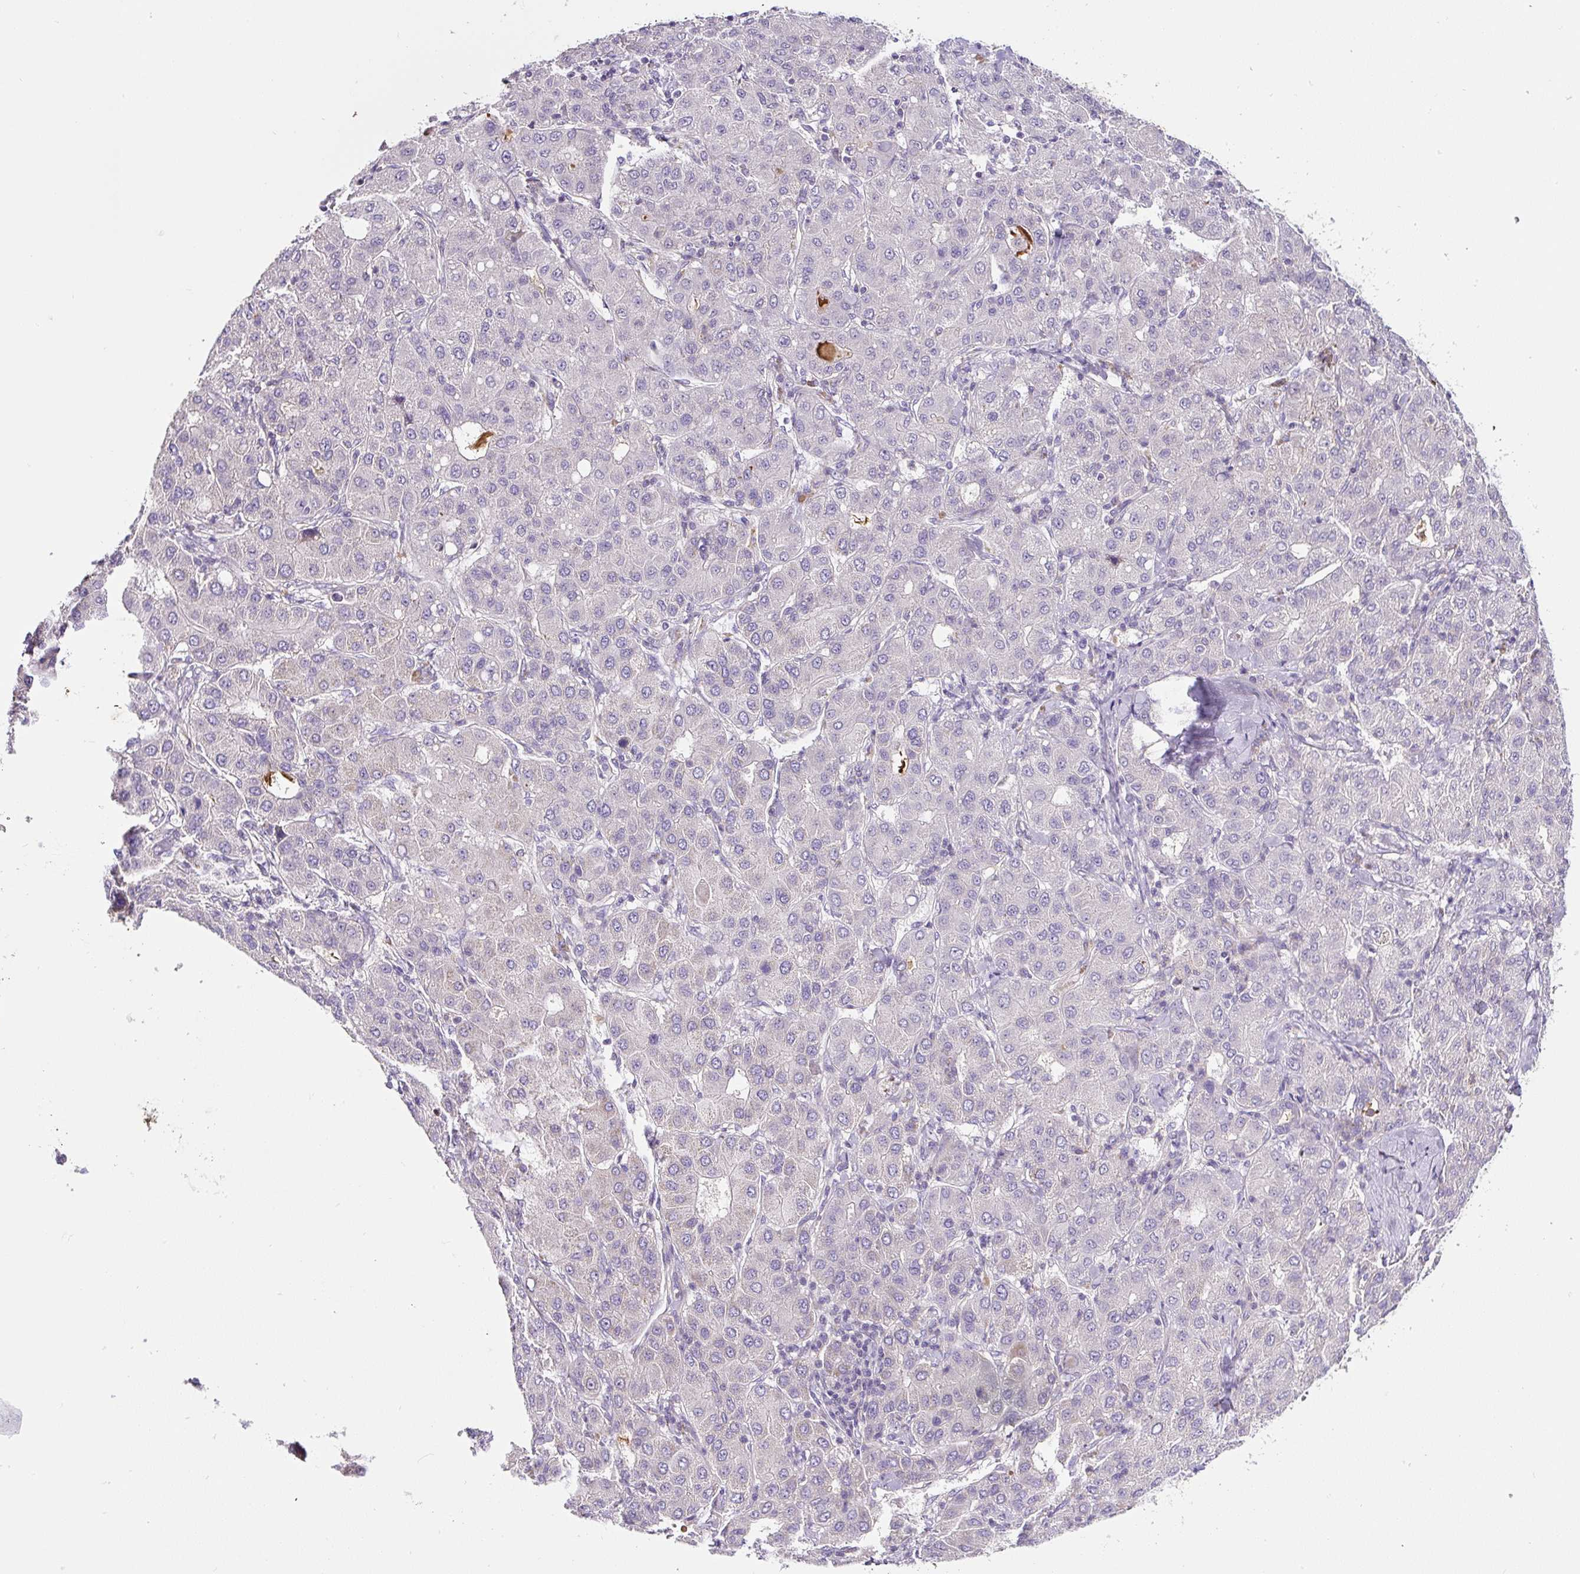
{"staining": {"intensity": "negative", "quantity": "none", "location": "none"}, "tissue": "liver cancer", "cell_type": "Tumor cells", "image_type": "cancer", "snomed": [{"axis": "morphology", "description": "Carcinoma, Hepatocellular, NOS"}, {"axis": "topography", "description": "Liver"}], "caption": "Immunohistochemistry (IHC) micrograph of neoplastic tissue: human liver cancer (hepatocellular carcinoma) stained with DAB (3,3'-diaminobenzidine) exhibits no significant protein staining in tumor cells.", "gene": "HPS4", "patient": {"sex": "male", "age": 65}}